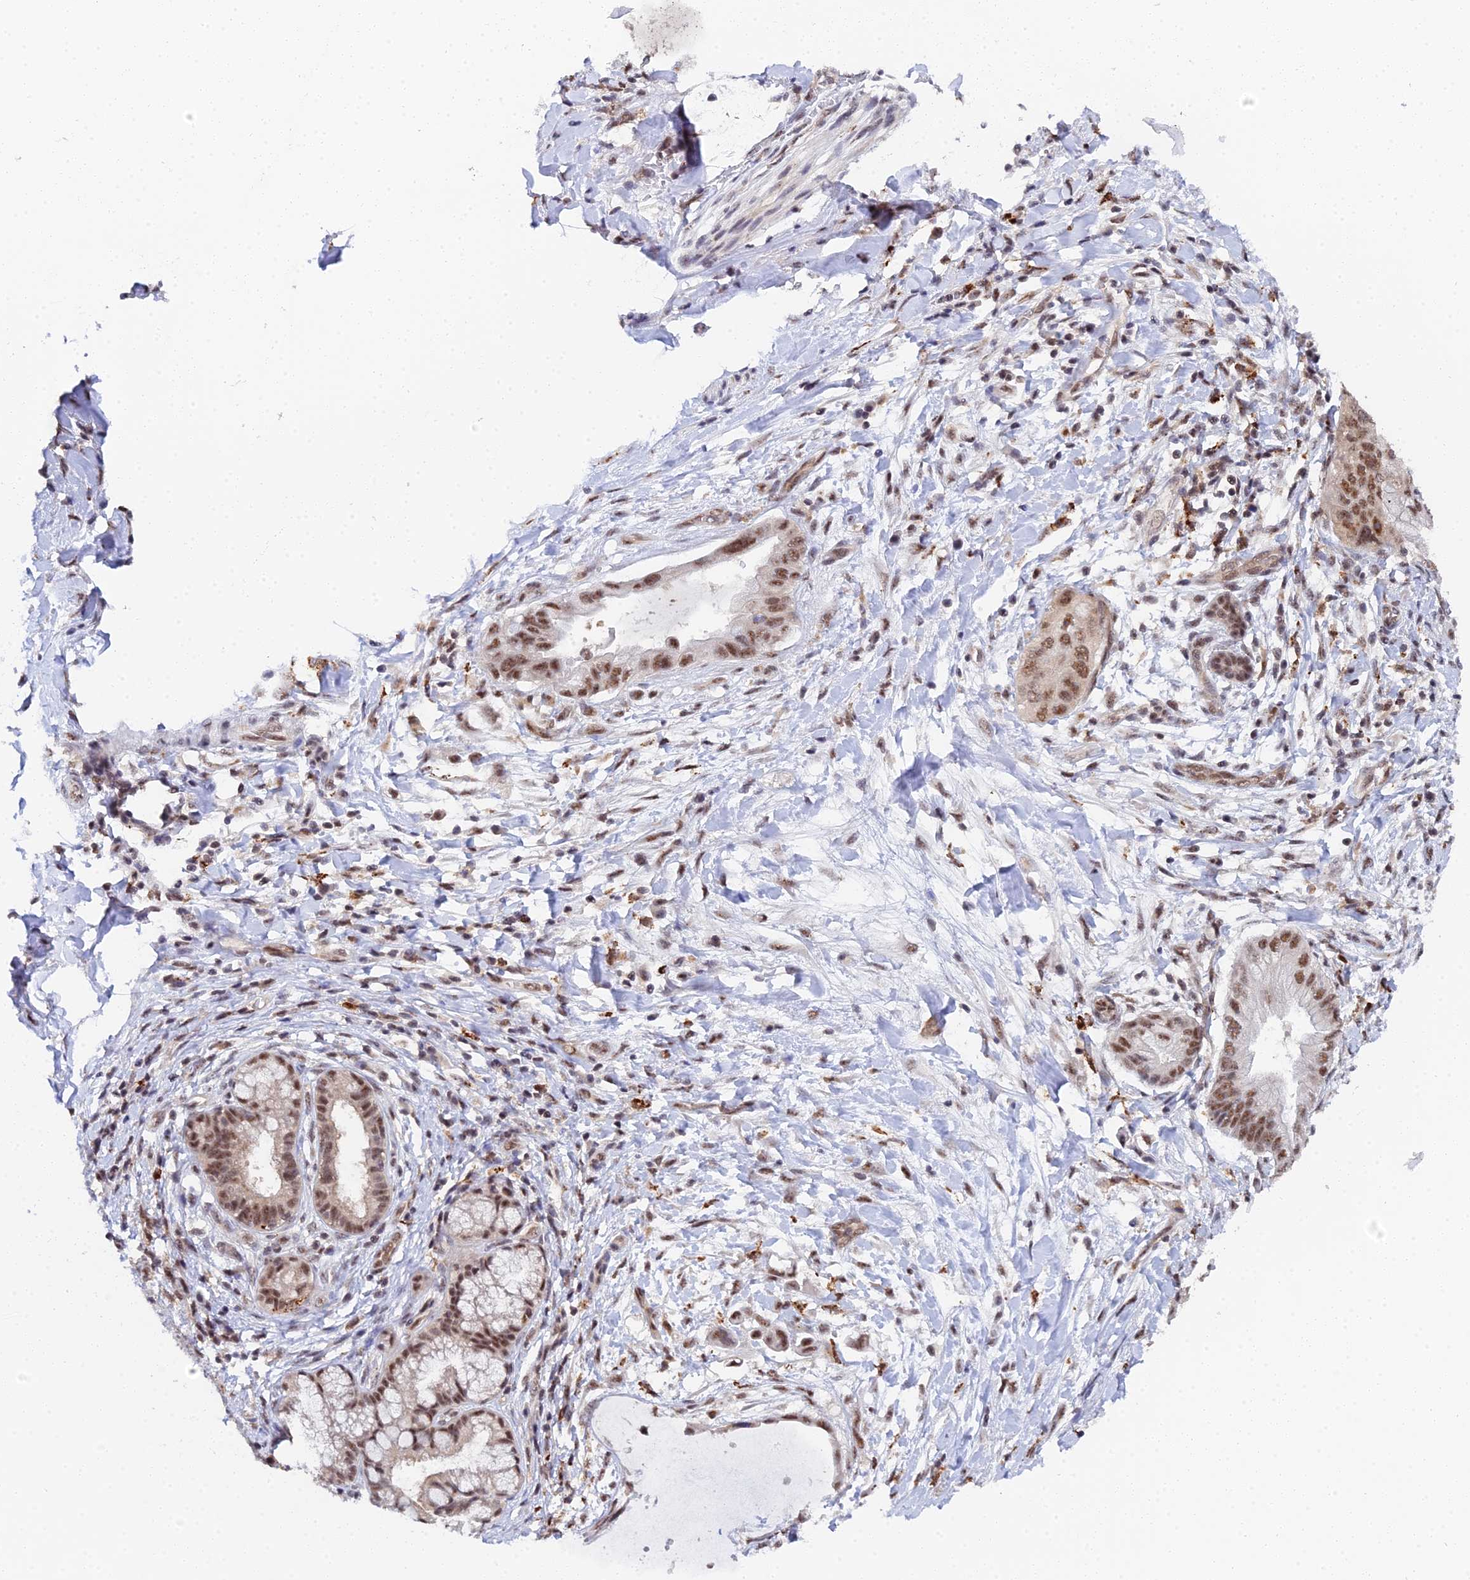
{"staining": {"intensity": "moderate", "quantity": ">75%", "location": "nuclear"}, "tissue": "pancreatic cancer", "cell_type": "Tumor cells", "image_type": "cancer", "snomed": [{"axis": "morphology", "description": "Adenocarcinoma, NOS"}, {"axis": "topography", "description": "Pancreas"}], "caption": "Pancreatic cancer tissue shows moderate nuclear positivity in approximately >75% of tumor cells, visualized by immunohistochemistry. The staining was performed using DAB, with brown indicating positive protein expression. Nuclei are stained blue with hematoxylin.", "gene": "MAGOHB", "patient": {"sex": "male", "age": 48}}